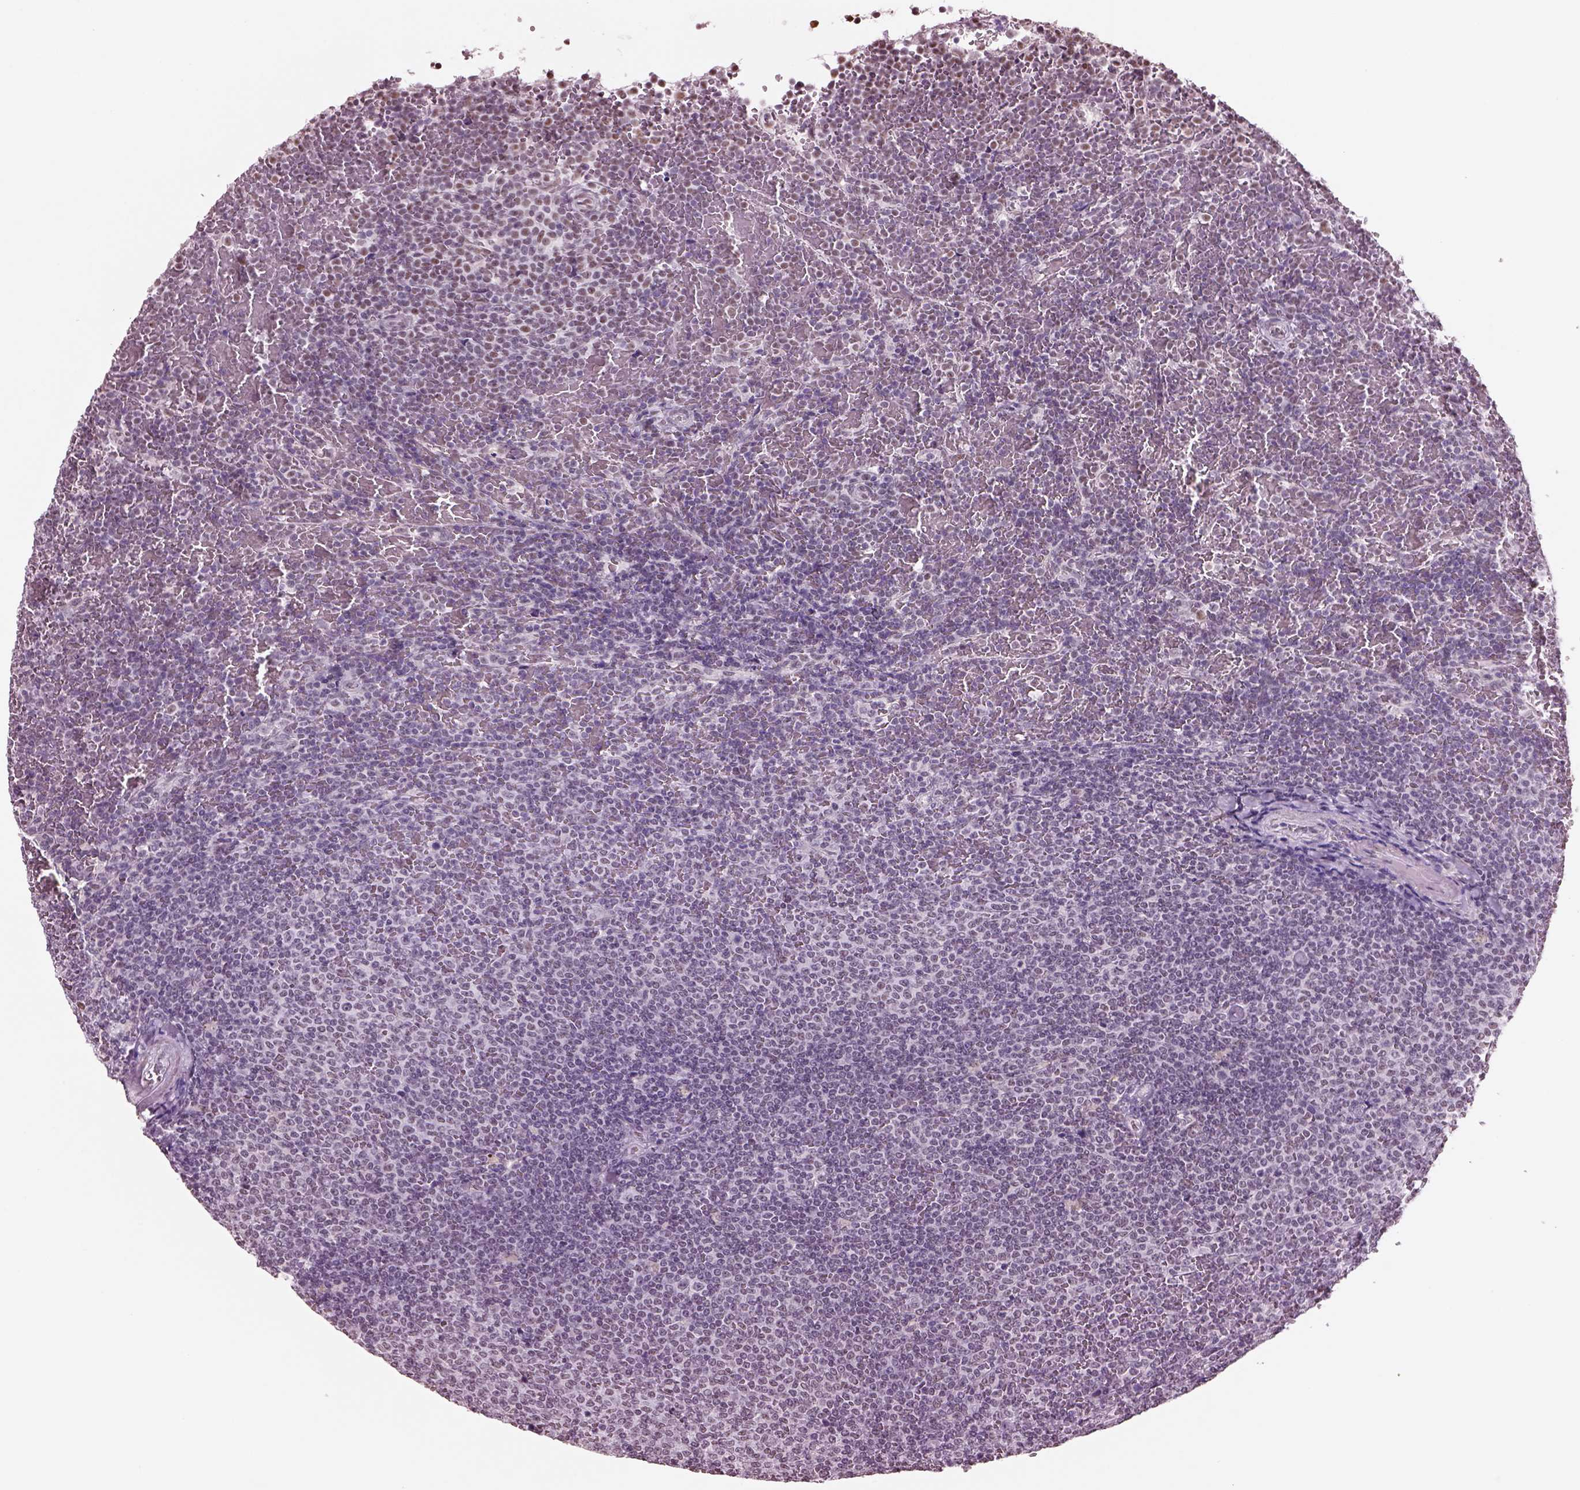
{"staining": {"intensity": "weak", "quantity": "<25%", "location": "nuclear"}, "tissue": "lymphoma", "cell_type": "Tumor cells", "image_type": "cancer", "snomed": [{"axis": "morphology", "description": "Malignant lymphoma, non-Hodgkin's type, Low grade"}, {"axis": "topography", "description": "Spleen"}], "caption": "Immunohistochemistry (IHC) histopathology image of human low-grade malignant lymphoma, non-Hodgkin's type stained for a protein (brown), which shows no expression in tumor cells. (Brightfield microscopy of DAB immunohistochemistry at high magnification).", "gene": "SEPHS1", "patient": {"sex": "female", "age": 77}}